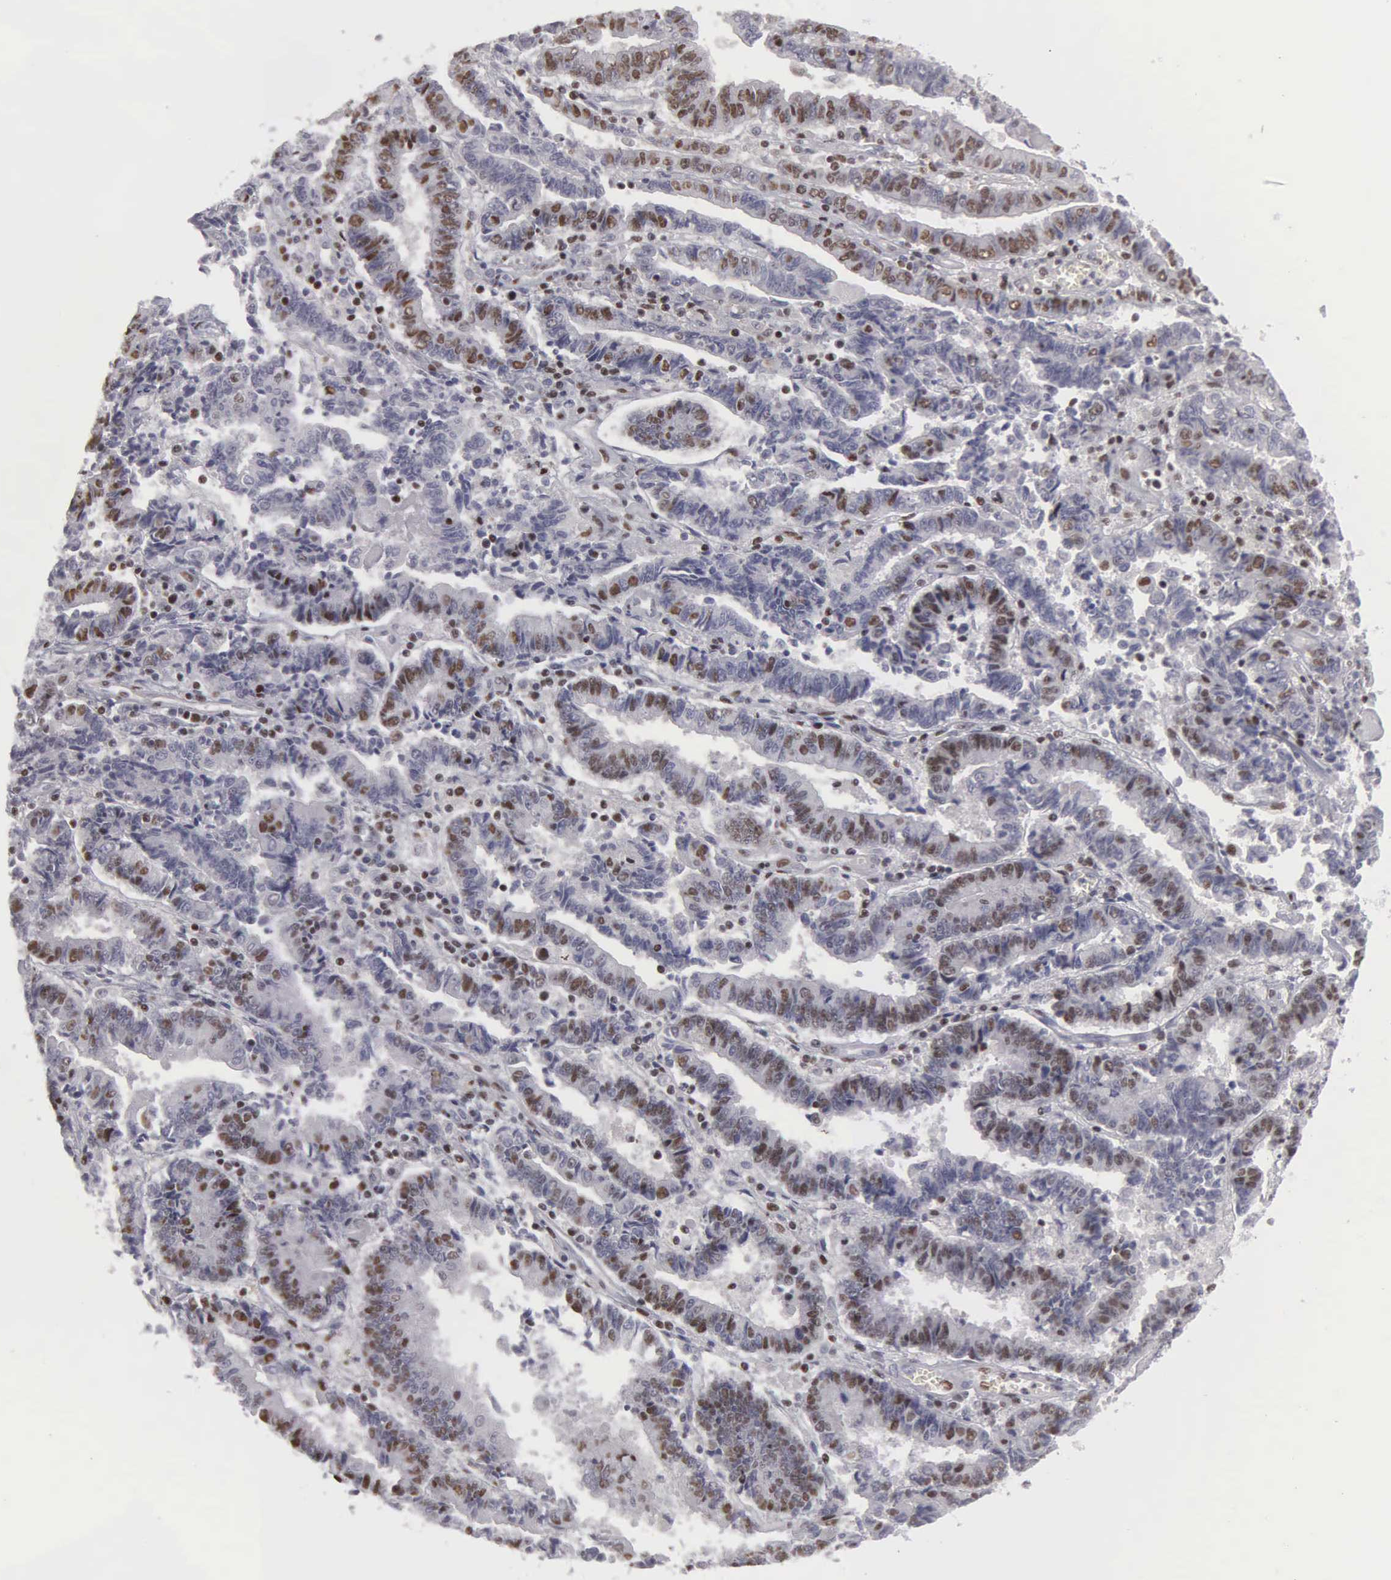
{"staining": {"intensity": "strong", "quantity": "25%-75%", "location": "nuclear"}, "tissue": "endometrial cancer", "cell_type": "Tumor cells", "image_type": "cancer", "snomed": [{"axis": "morphology", "description": "Adenocarcinoma, NOS"}, {"axis": "topography", "description": "Endometrium"}], "caption": "Immunohistochemistry (IHC) of human adenocarcinoma (endometrial) displays high levels of strong nuclear expression in about 25%-75% of tumor cells.", "gene": "KIAA0586", "patient": {"sex": "female", "age": 75}}